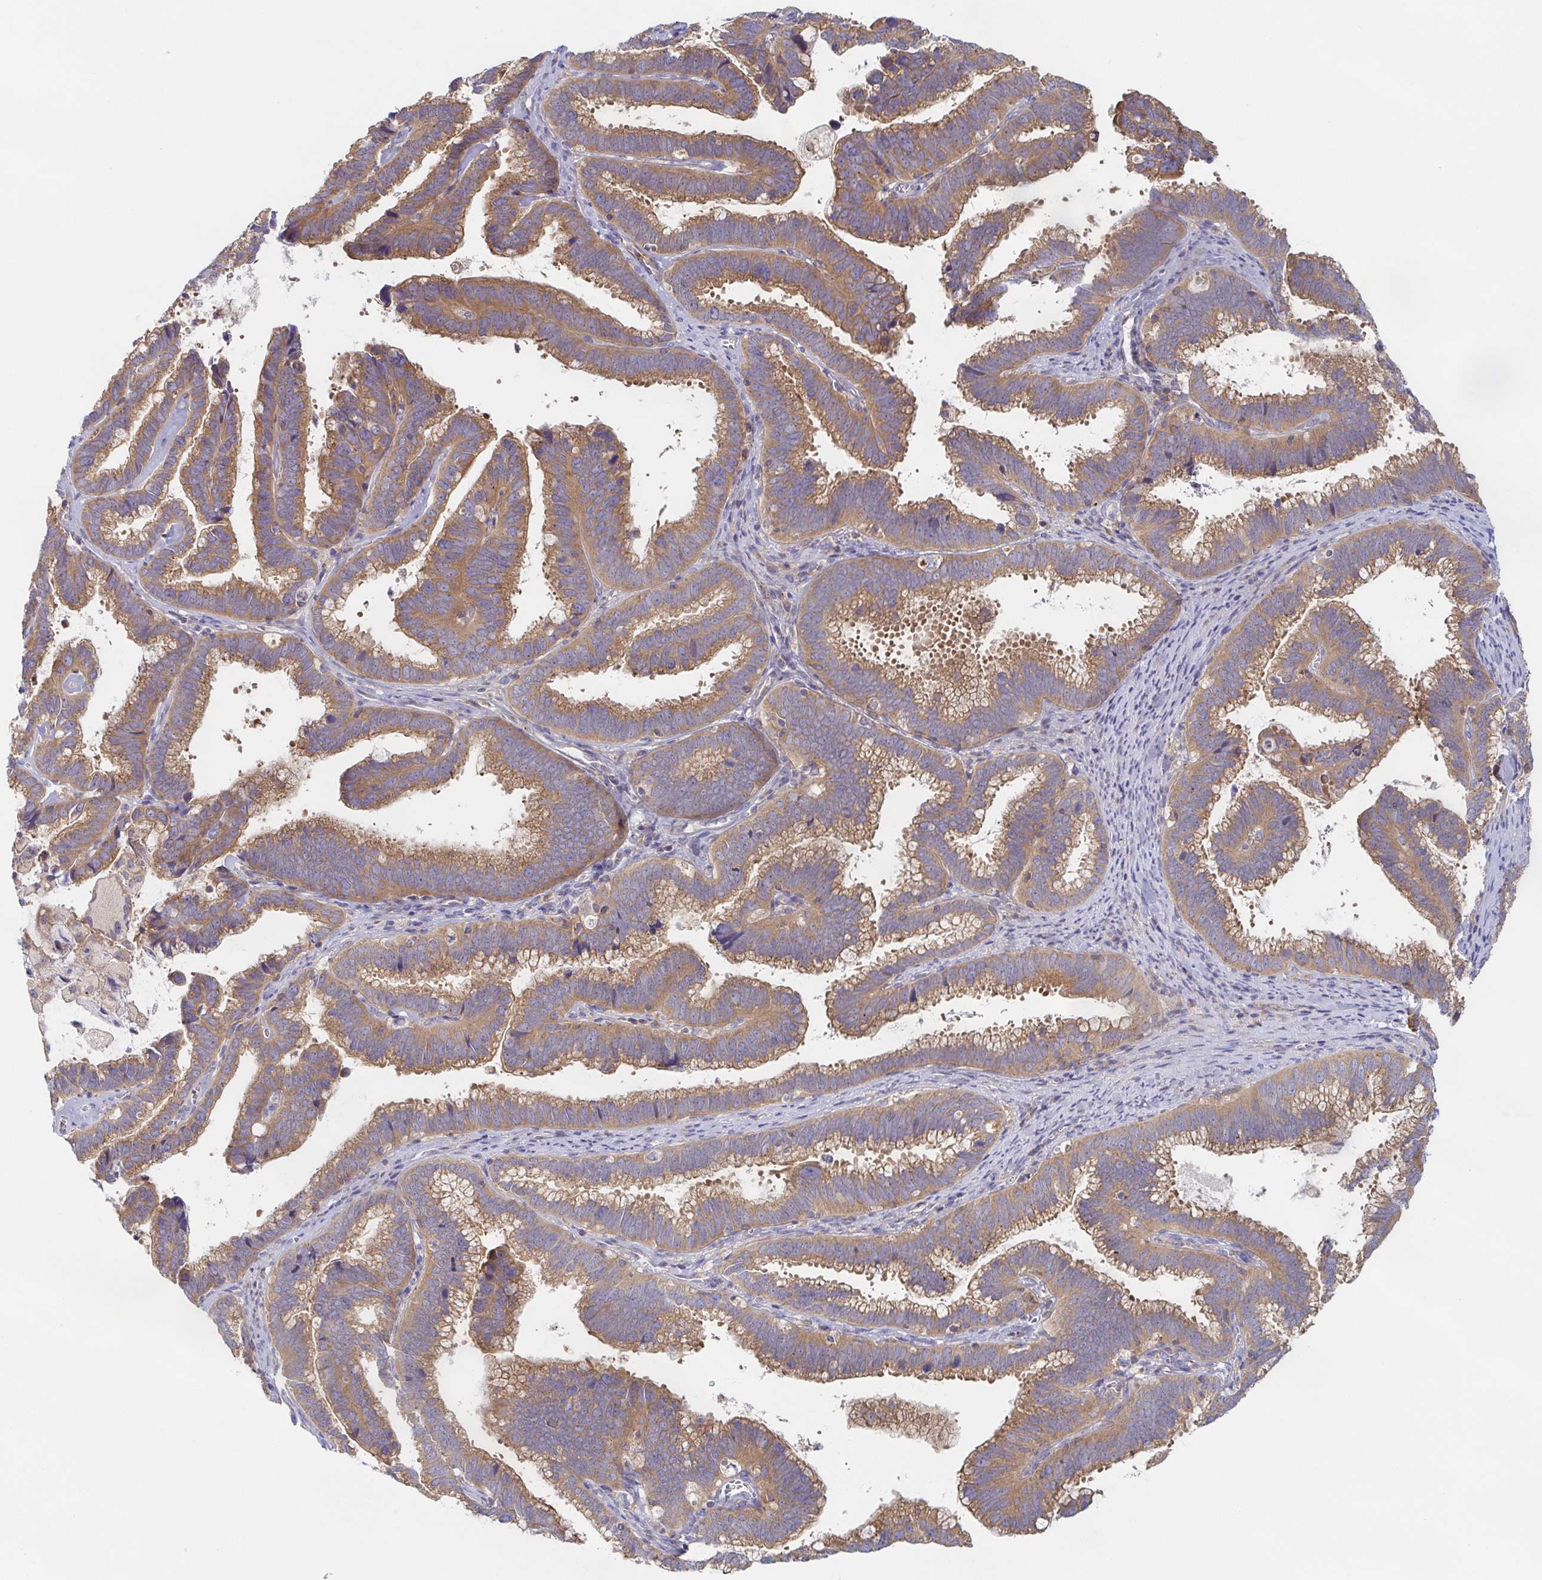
{"staining": {"intensity": "moderate", "quantity": ">75%", "location": "cytoplasmic/membranous"}, "tissue": "cervical cancer", "cell_type": "Tumor cells", "image_type": "cancer", "snomed": [{"axis": "morphology", "description": "Adenocarcinoma, NOS"}, {"axis": "topography", "description": "Cervix"}], "caption": "DAB immunohistochemical staining of cervical adenocarcinoma shows moderate cytoplasmic/membranous protein positivity in approximately >75% of tumor cells.", "gene": "TUFT1", "patient": {"sex": "female", "age": 61}}